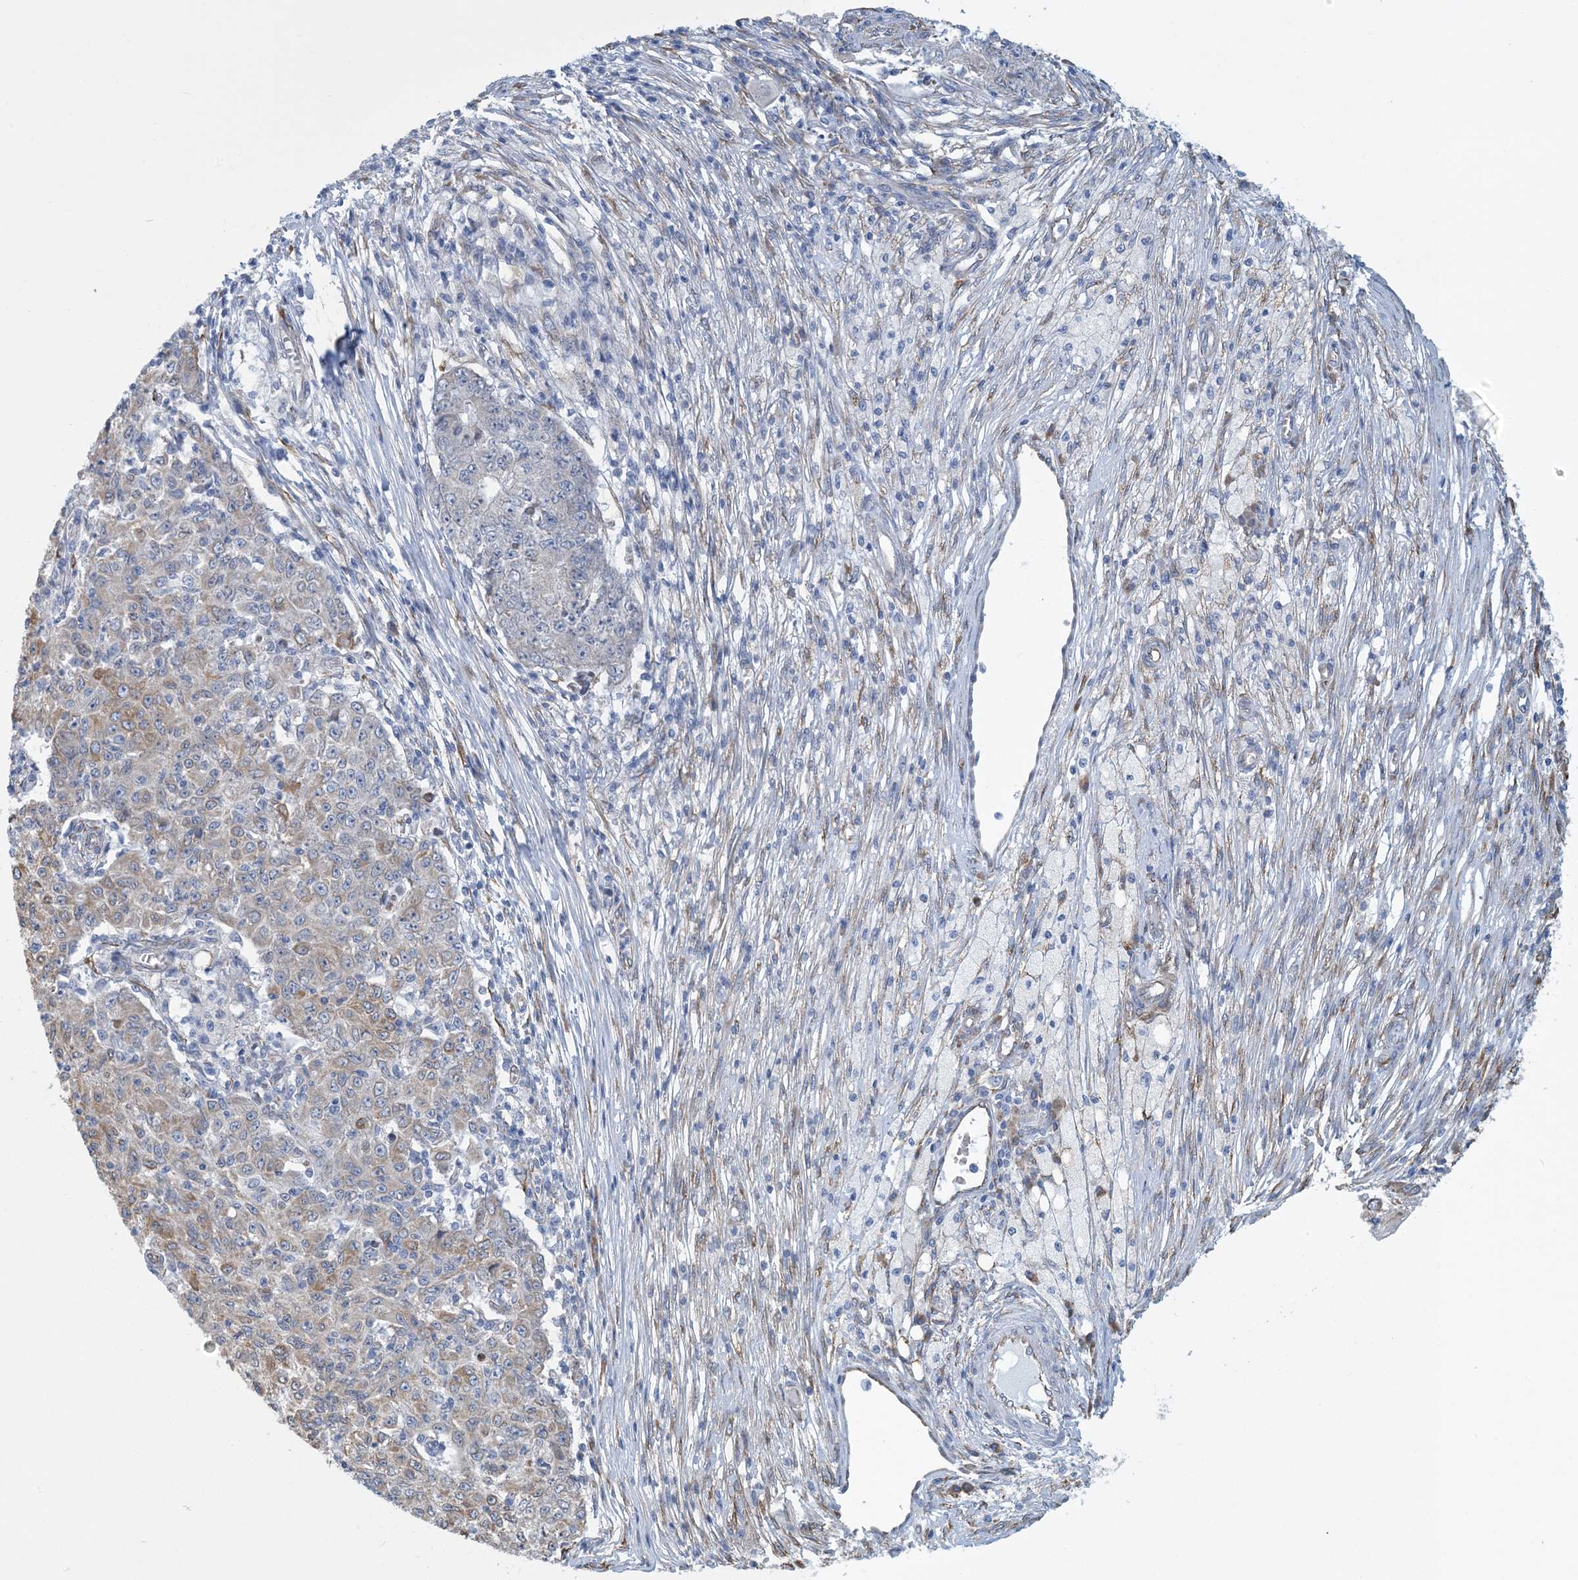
{"staining": {"intensity": "weak", "quantity": "<25%", "location": "cytoplasmic/membranous"}, "tissue": "ovarian cancer", "cell_type": "Tumor cells", "image_type": "cancer", "snomed": [{"axis": "morphology", "description": "Carcinoma, endometroid"}, {"axis": "topography", "description": "Ovary"}], "caption": "Tumor cells are negative for brown protein staining in ovarian endometroid carcinoma.", "gene": "CCDC14", "patient": {"sex": "female", "age": 42}}